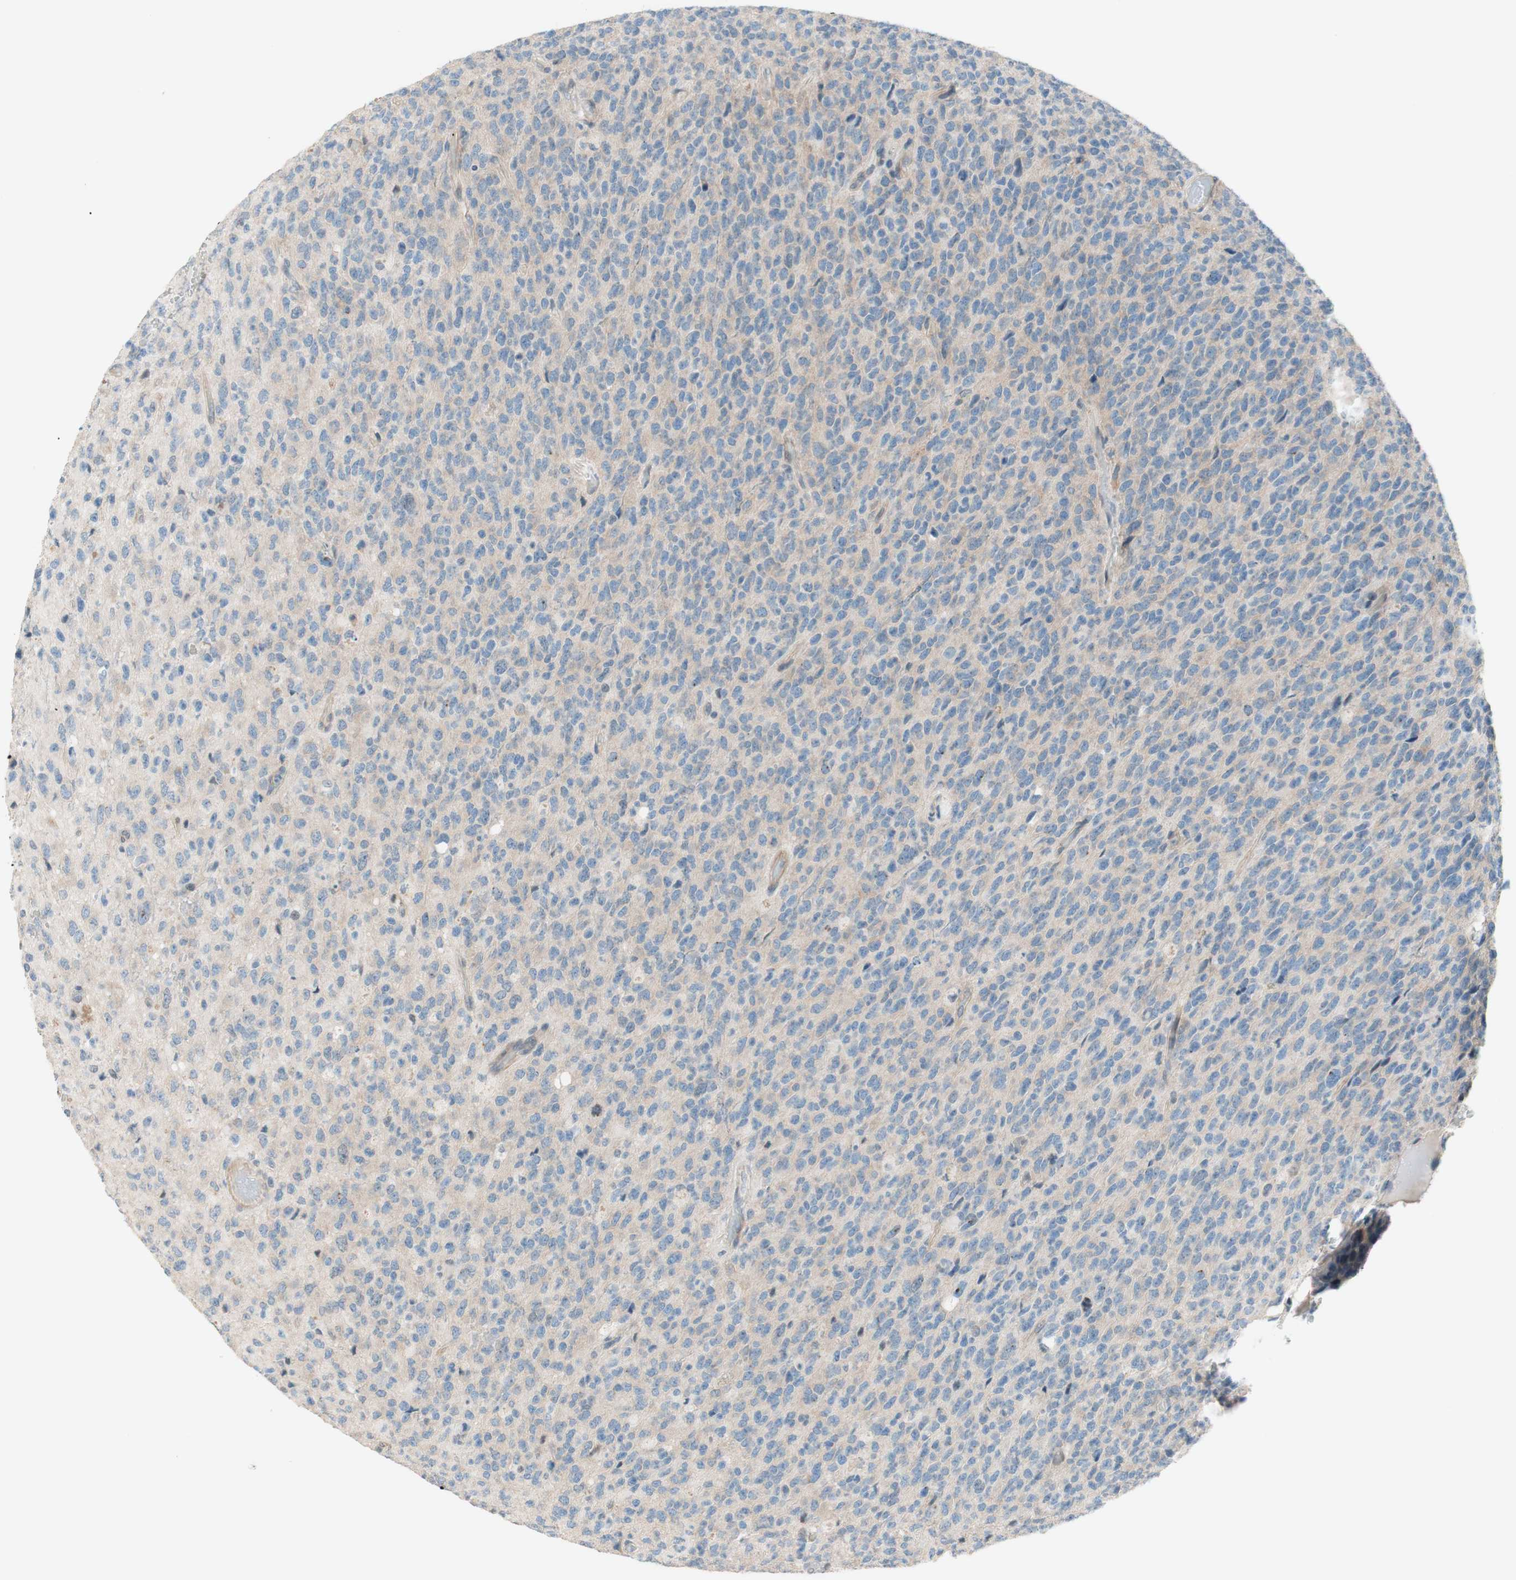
{"staining": {"intensity": "negative", "quantity": "none", "location": "none"}, "tissue": "glioma", "cell_type": "Tumor cells", "image_type": "cancer", "snomed": [{"axis": "morphology", "description": "Glioma, malignant, High grade"}, {"axis": "topography", "description": "pancreas cauda"}], "caption": "The image displays no staining of tumor cells in glioma. (Stains: DAB (3,3'-diaminobenzidine) IHC with hematoxylin counter stain, Microscopy: brightfield microscopy at high magnification).", "gene": "JPH1", "patient": {"sex": "male", "age": 60}}